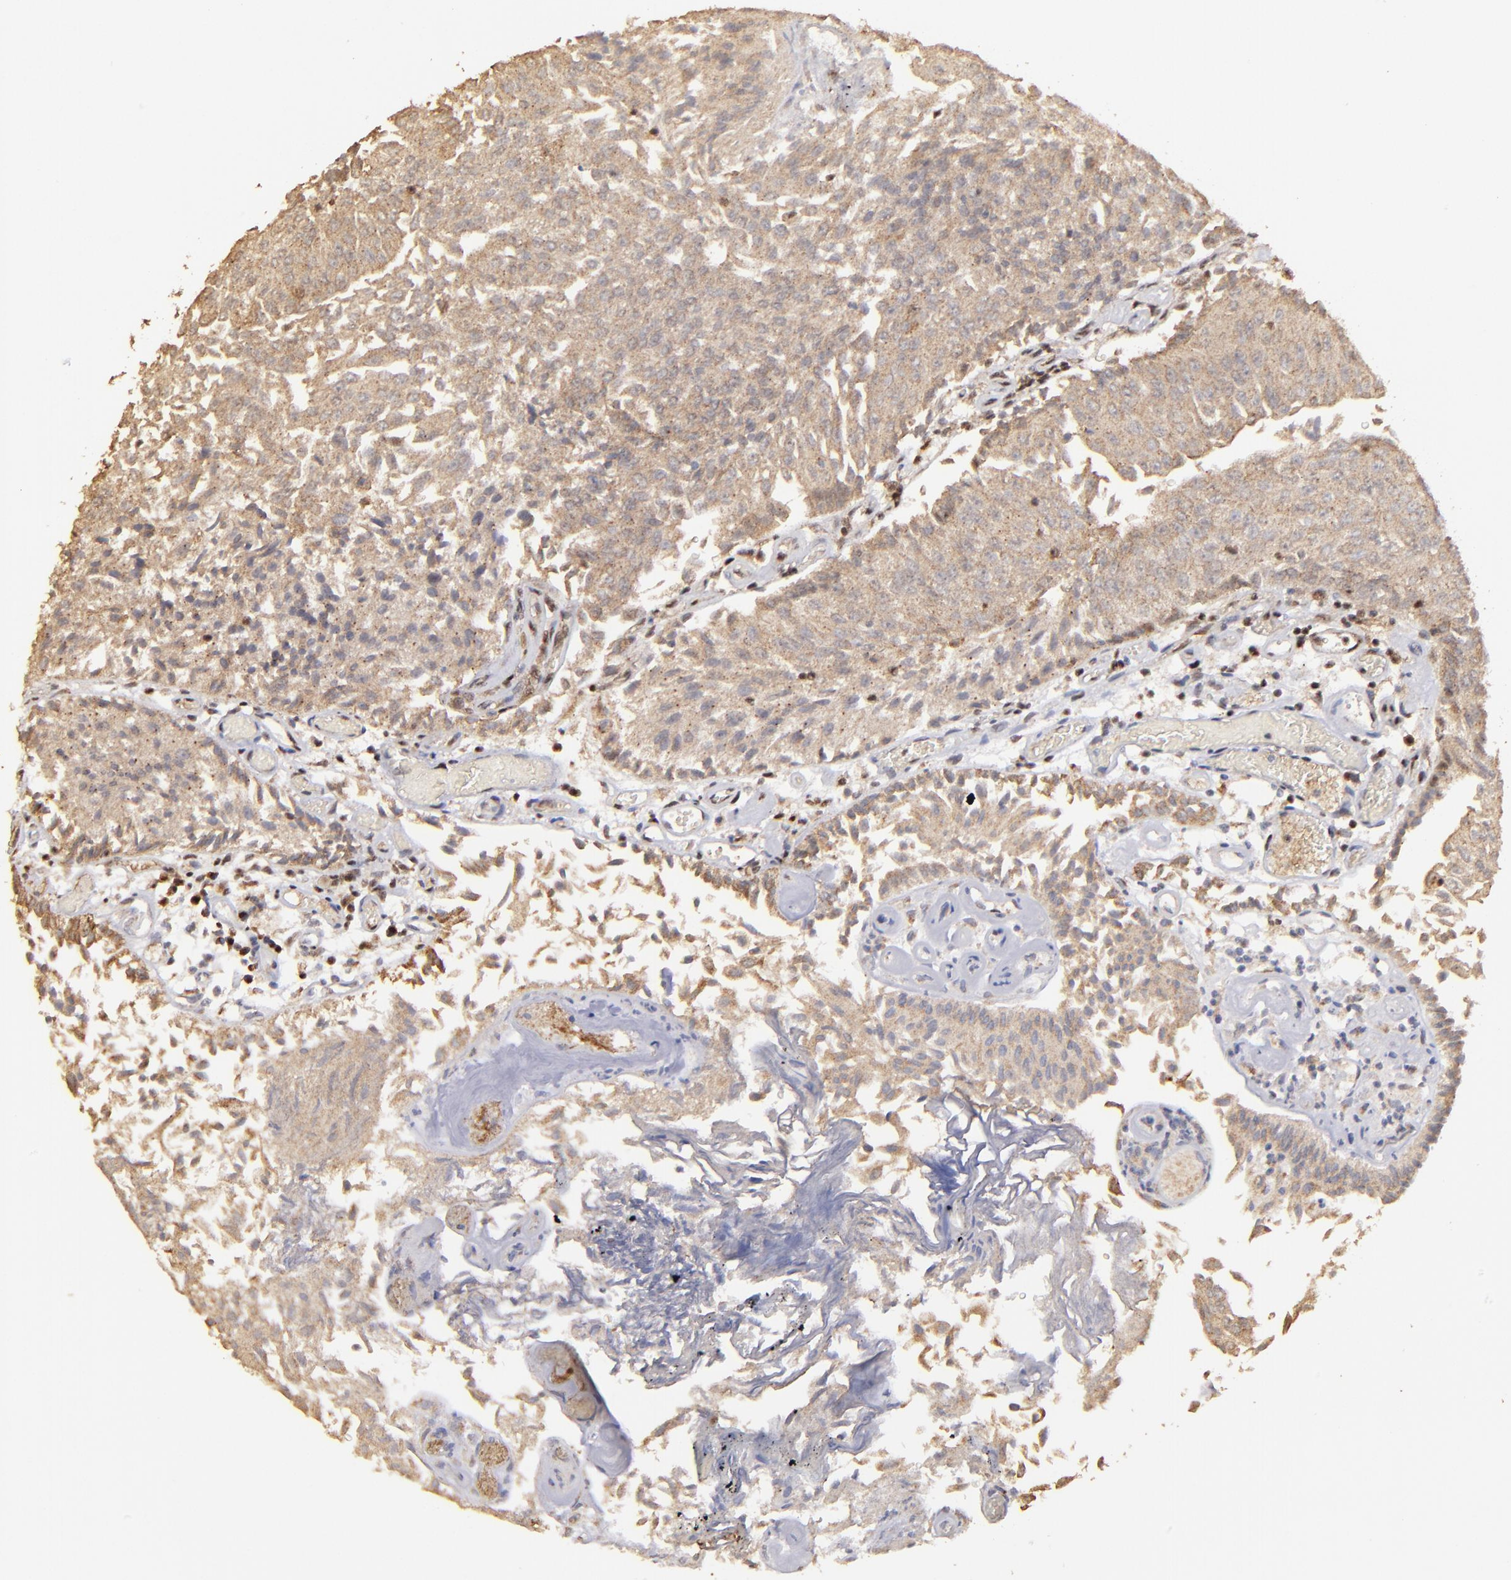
{"staining": {"intensity": "weak", "quantity": ">75%", "location": "cytoplasmic/membranous"}, "tissue": "urothelial cancer", "cell_type": "Tumor cells", "image_type": "cancer", "snomed": [{"axis": "morphology", "description": "Urothelial carcinoma, Low grade"}, {"axis": "topography", "description": "Urinary bladder"}], "caption": "Human urothelial cancer stained with a brown dye reveals weak cytoplasmic/membranous positive expression in about >75% of tumor cells.", "gene": "ARNT", "patient": {"sex": "male", "age": 86}}